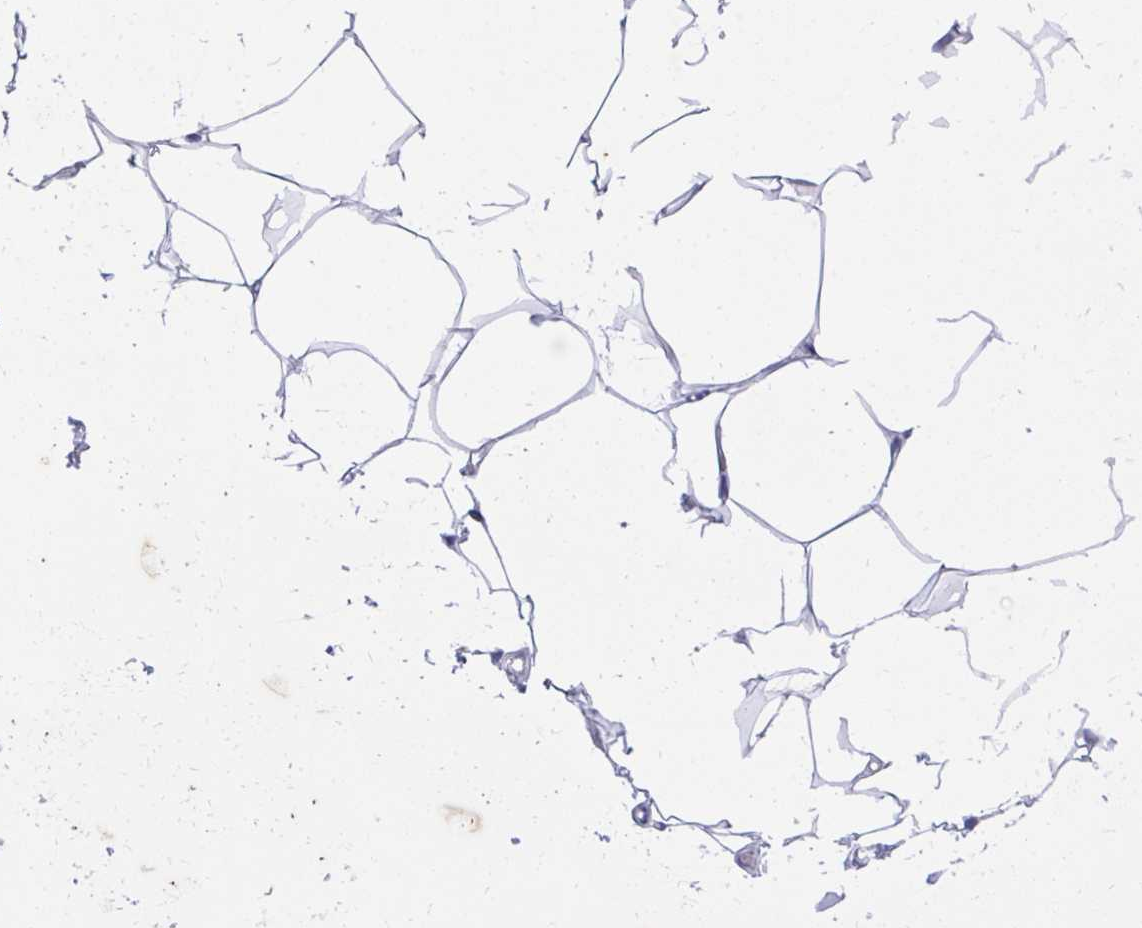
{"staining": {"intensity": "negative", "quantity": "none", "location": "none"}, "tissue": "adipose tissue", "cell_type": "Adipocytes", "image_type": "normal", "snomed": [{"axis": "morphology", "description": "Normal tissue, NOS"}, {"axis": "topography", "description": "Skin"}, {"axis": "topography", "description": "Peripheral nerve tissue"}], "caption": "The IHC micrograph has no significant positivity in adipocytes of adipose tissue. (DAB immunohistochemistry (IHC) visualized using brightfield microscopy, high magnification).", "gene": "KLK1", "patient": {"sex": "female", "age": 45}}